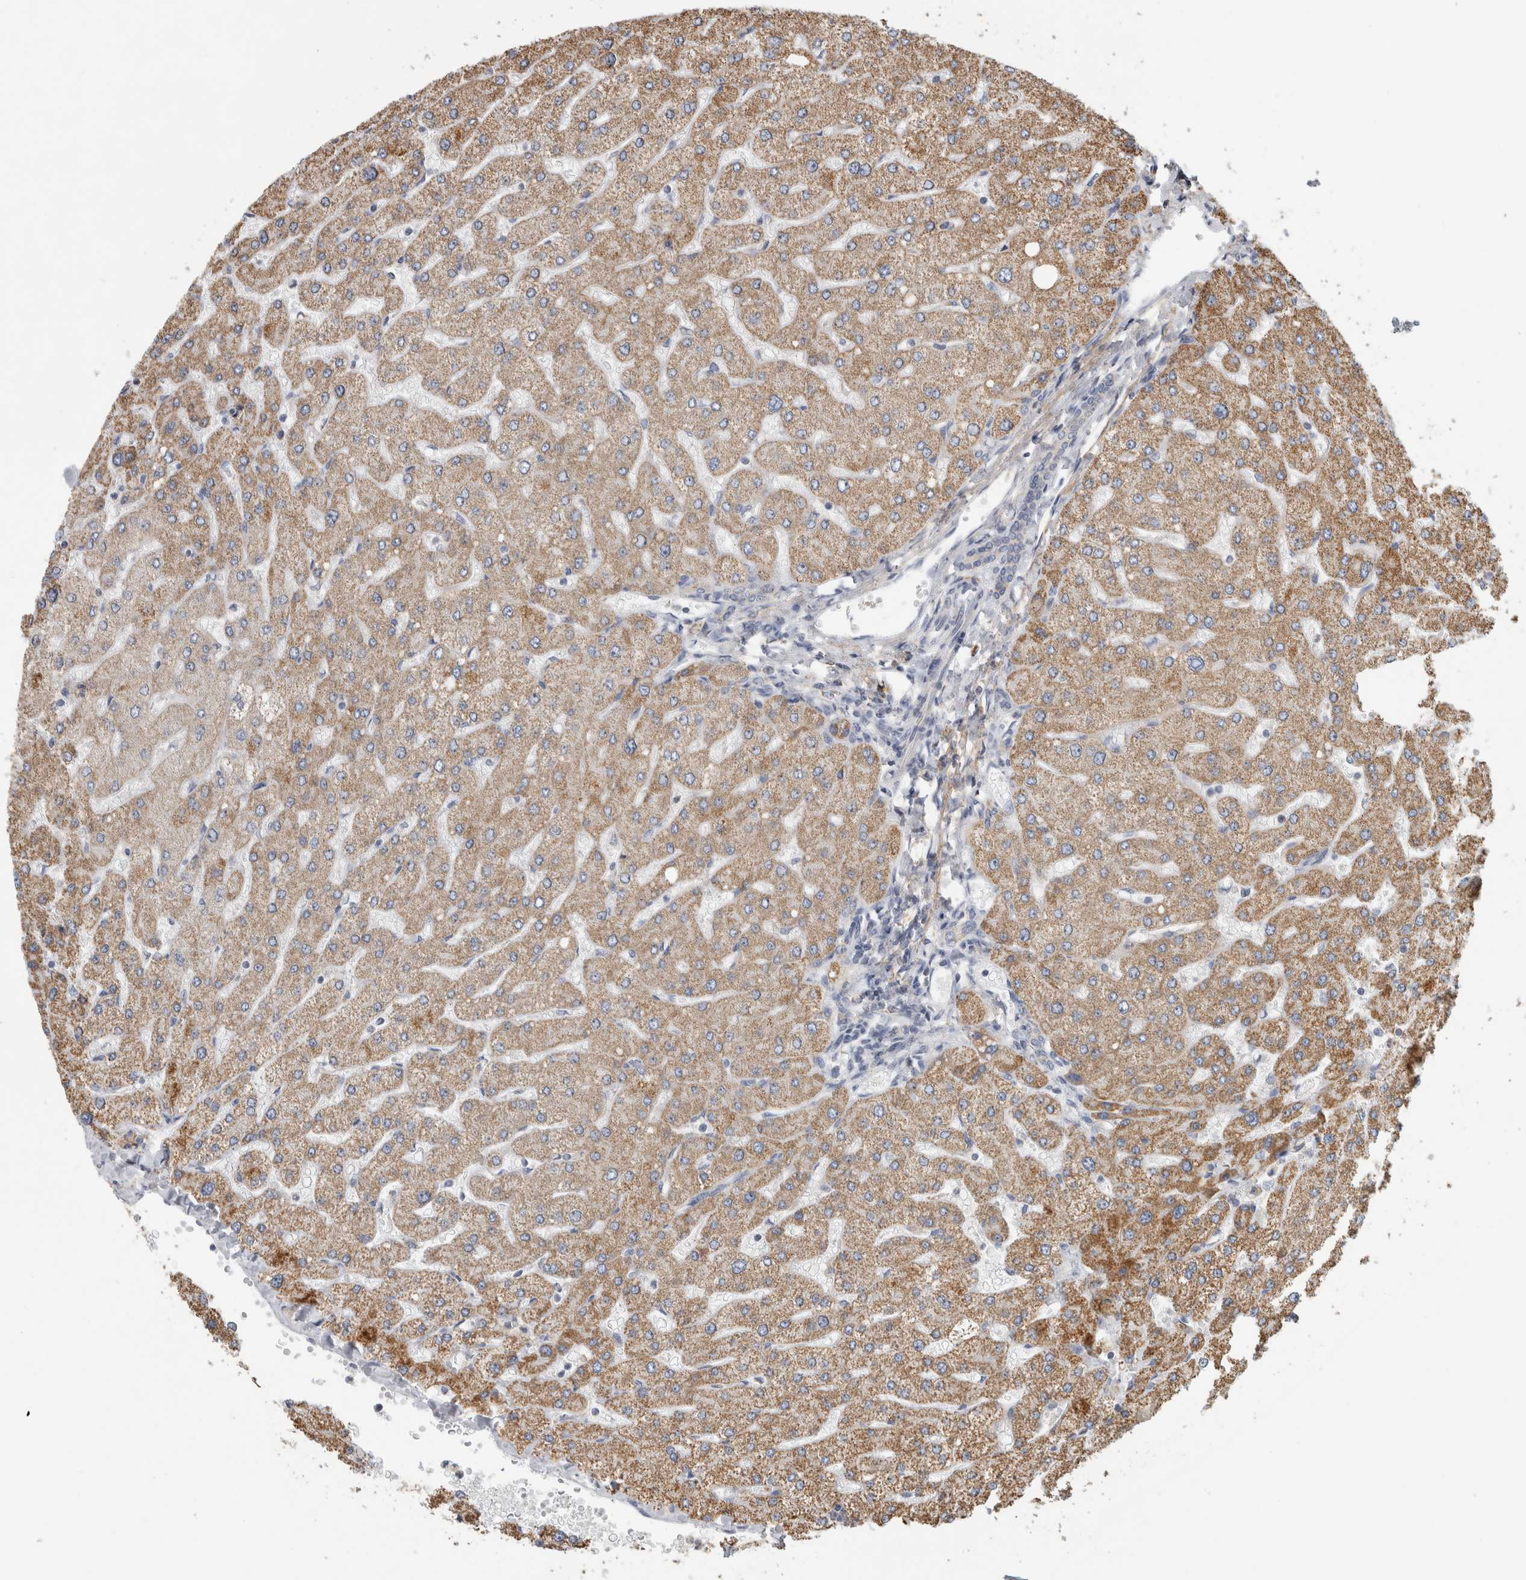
{"staining": {"intensity": "weak", "quantity": "25%-75%", "location": "cytoplasmic/membranous"}, "tissue": "liver", "cell_type": "Cholangiocytes", "image_type": "normal", "snomed": [{"axis": "morphology", "description": "Normal tissue, NOS"}, {"axis": "topography", "description": "Liver"}], "caption": "Protein analysis of unremarkable liver displays weak cytoplasmic/membranous staining in about 25%-75% of cholangiocytes.", "gene": "ST8SIA1", "patient": {"sex": "male", "age": 55}}